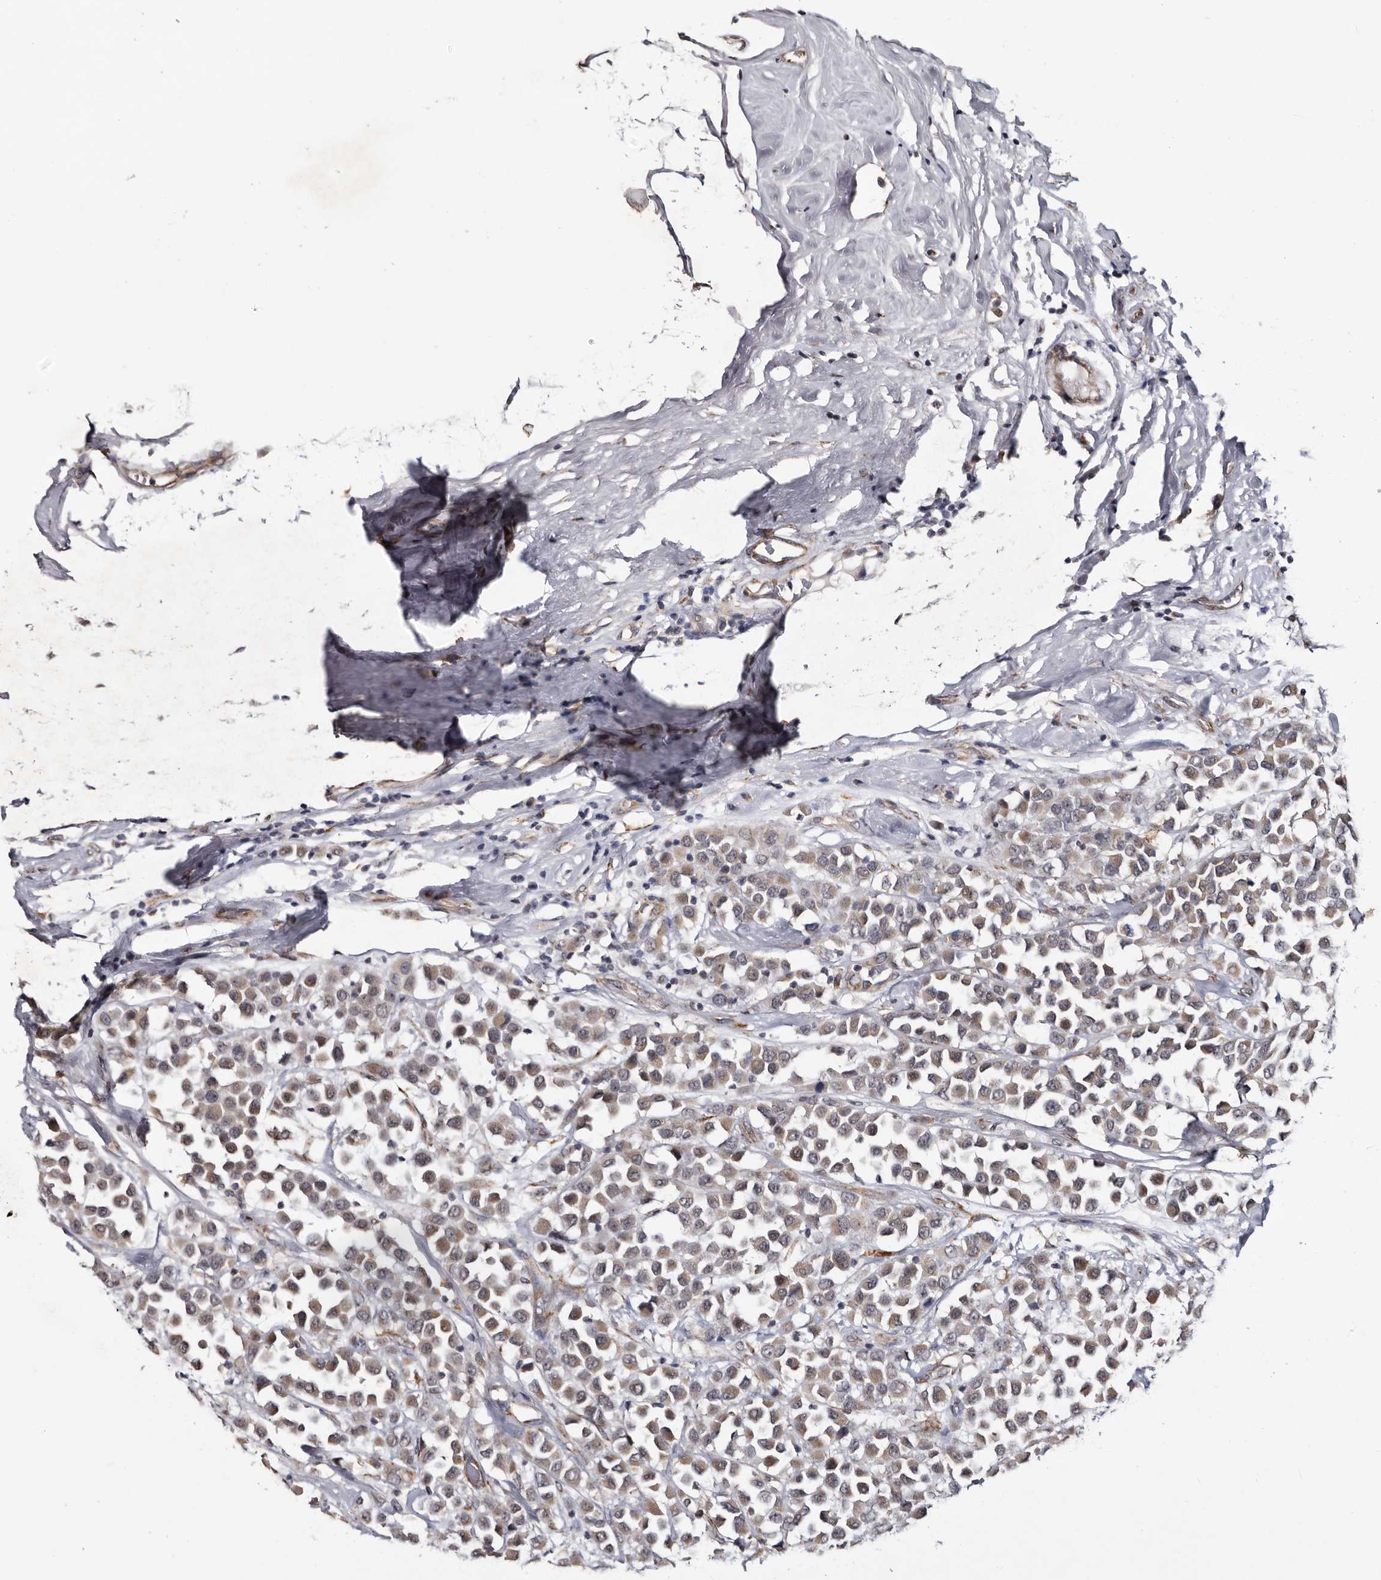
{"staining": {"intensity": "weak", "quantity": ">75%", "location": "cytoplasmic/membranous"}, "tissue": "breast cancer", "cell_type": "Tumor cells", "image_type": "cancer", "snomed": [{"axis": "morphology", "description": "Duct carcinoma"}, {"axis": "topography", "description": "Breast"}], "caption": "Immunohistochemical staining of human breast cancer (infiltrating ductal carcinoma) displays low levels of weak cytoplasmic/membranous expression in about >75% of tumor cells.", "gene": "ARMCX2", "patient": {"sex": "female", "age": 61}}